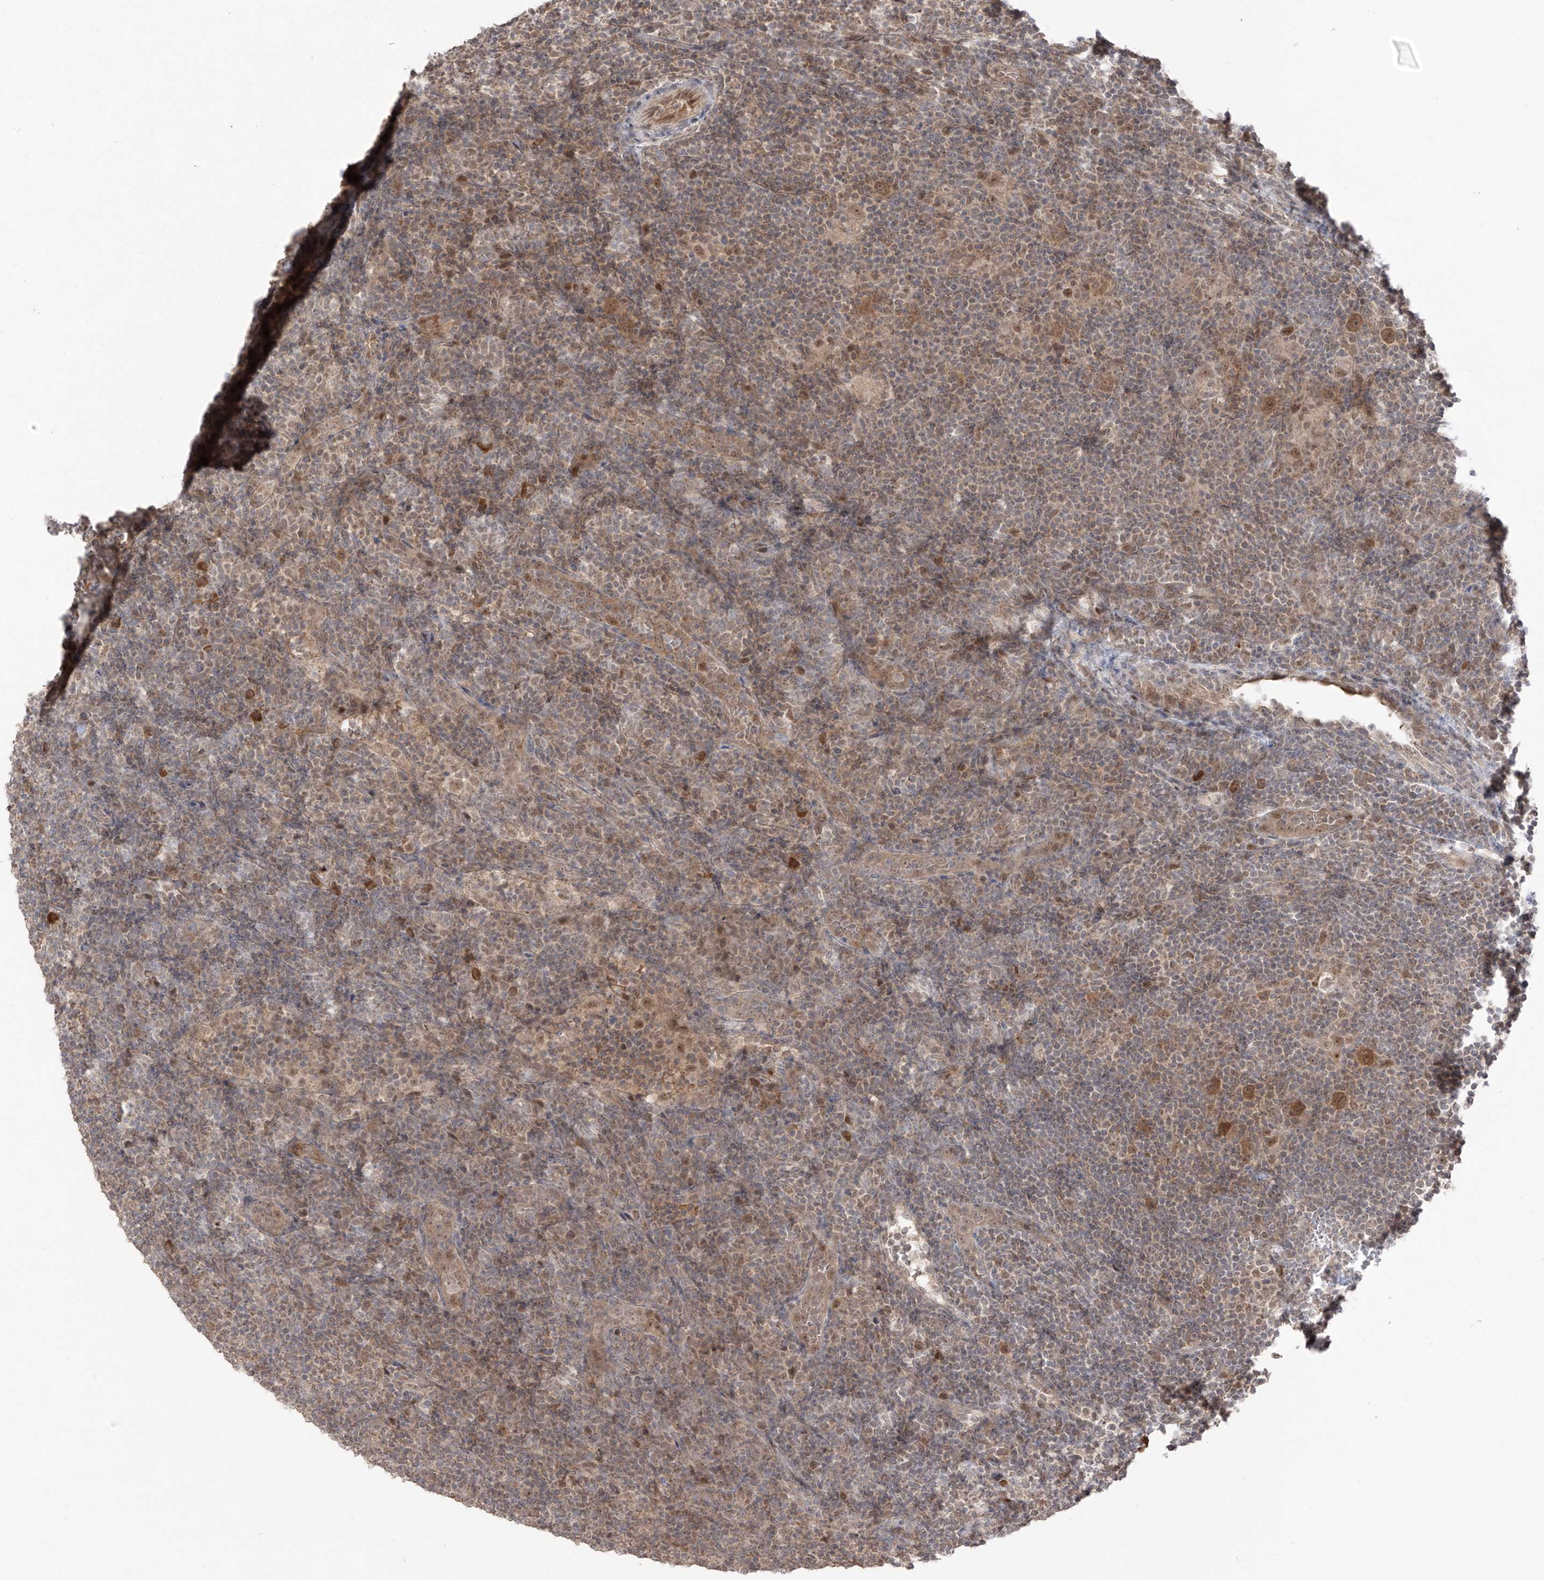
{"staining": {"intensity": "moderate", "quantity": ">75%", "location": "cytoplasmic/membranous,nuclear"}, "tissue": "lymphoma", "cell_type": "Tumor cells", "image_type": "cancer", "snomed": [{"axis": "morphology", "description": "Hodgkin's disease, NOS"}, {"axis": "topography", "description": "Lymph node"}], "caption": "A photomicrograph showing moderate cytoplasmic/membranous and nuclear expression in about >75% of tumor cells in Hodgkin's disease, as visualized by brown immunohistochemical staining.", "gene": "COLGALT2", "patient": {"sex": "female", "age": 57}}